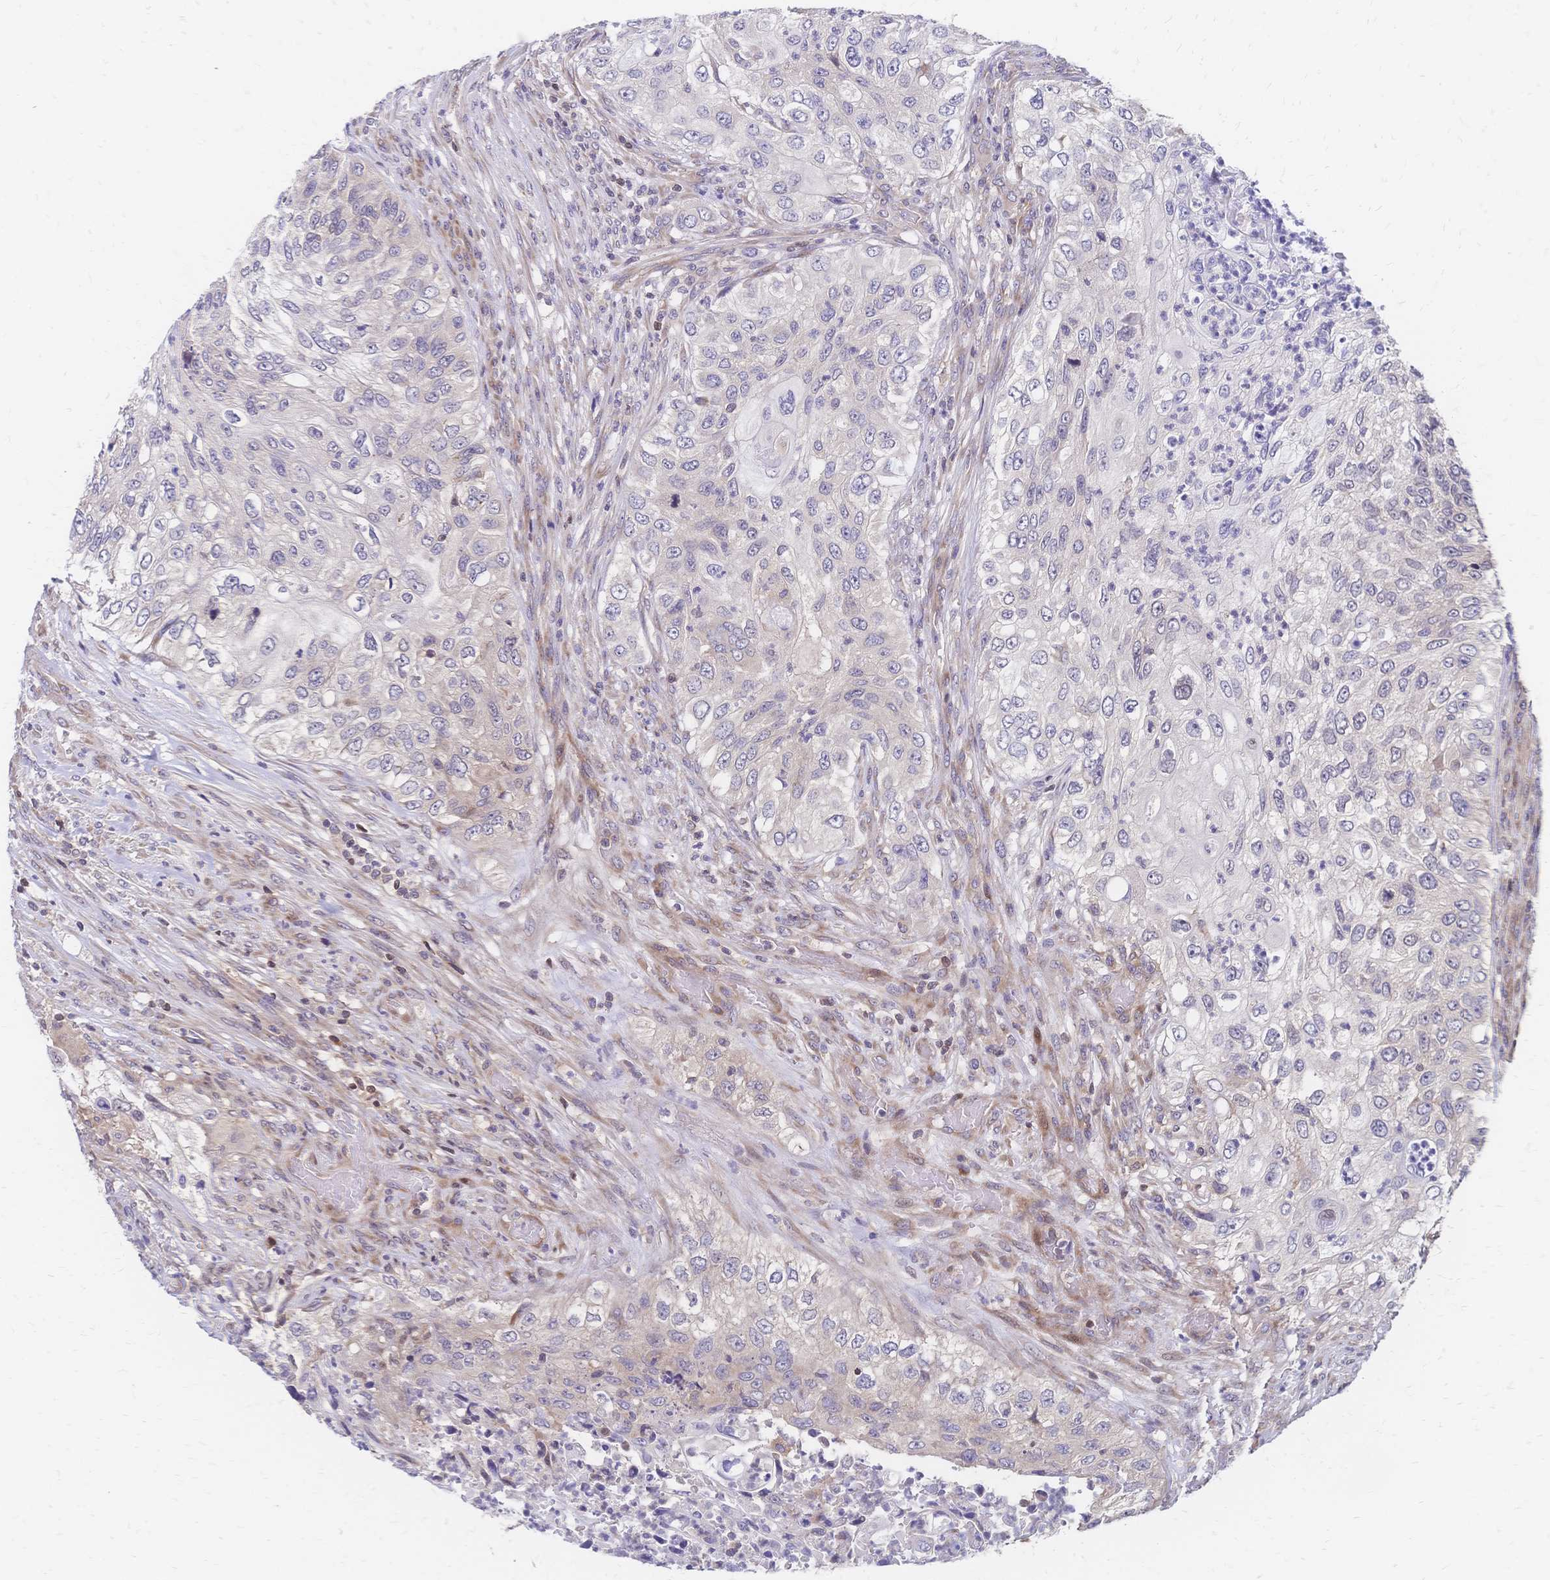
{"staining": {"intensity": "negative", "quantity": "none", "location": "none"}, "tissue": "urothelial cancer", "cell_type": "Tumor cells", "image_type": "cancer", "snomed": [{"axis": "morphology", "description": "Urothelial carcinoma, High grade"}, {"axis": "topography", "description": "Urinary bladder"}], "caption": "High power microscopy histopathology image of an immunohistochemistry (IHC) image of urothelial carcinoma (high-grade), revealing no significant expression in tumor cells. (DAB (3,3'-diaminobenzidine) immunohistochemistry visualized using brightfield microscopy, high magnification).", "gene": "CBX7", "patient": {"sex": "female", "age": 60}}